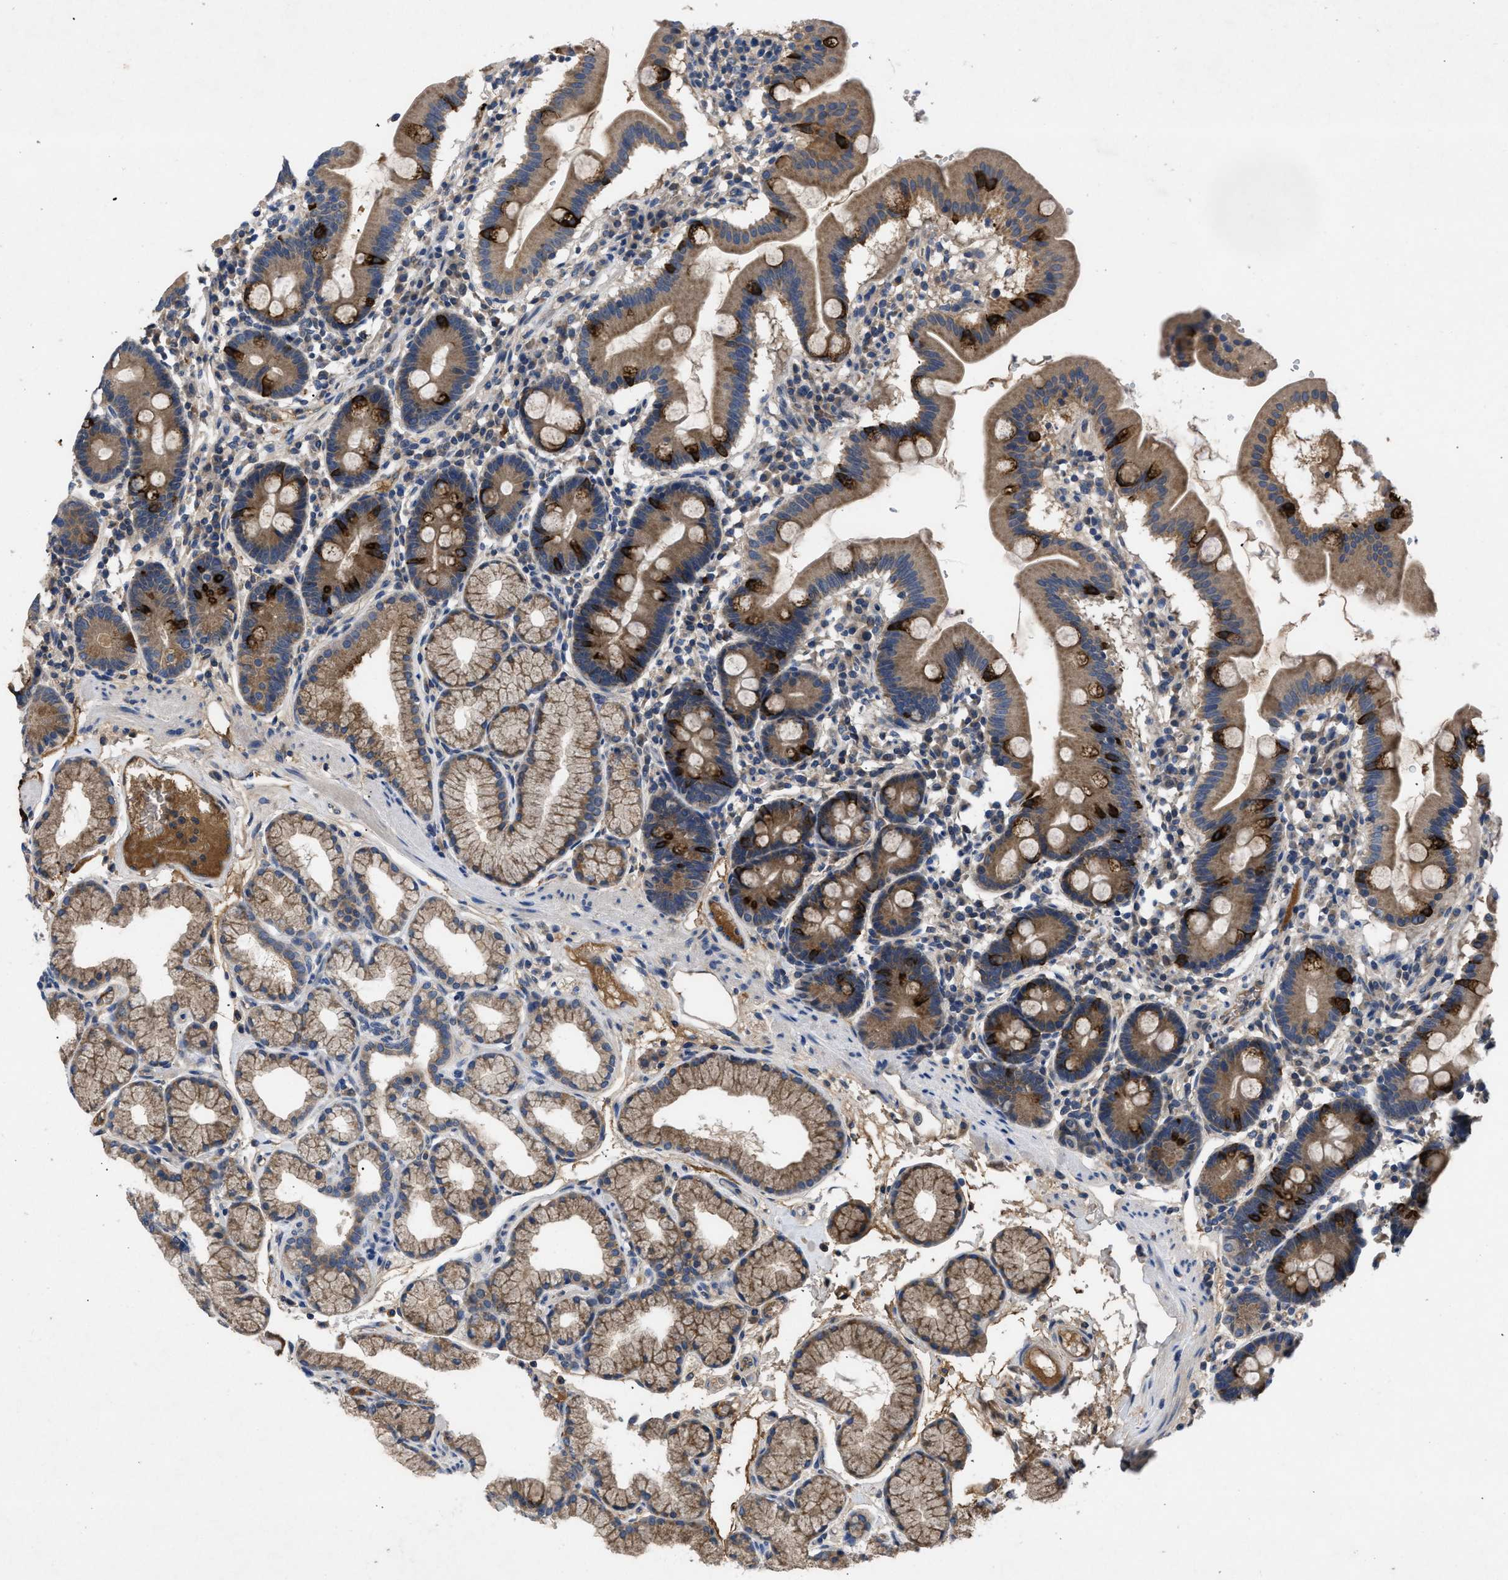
{"staining": {"intensity": "moderate", "quantity": ">75%", "location": "cytoplasmic/membranous"}, "tissue": "duodenum", "cell_type": "Glandular cells", "image_type": "normal", "snomed": [{"axis": "morphology", "description": "Normal tissue, NOS"}, {"axis": "topography", "description": "Duodenum"}], "caption": "A medium amount of moderate cytoplasmic/membranous positivity is present in about >75% of glandular cells in benign duodenum.", "gene": "VPS4A", "patient": {"sex": "male", "age": 50}}